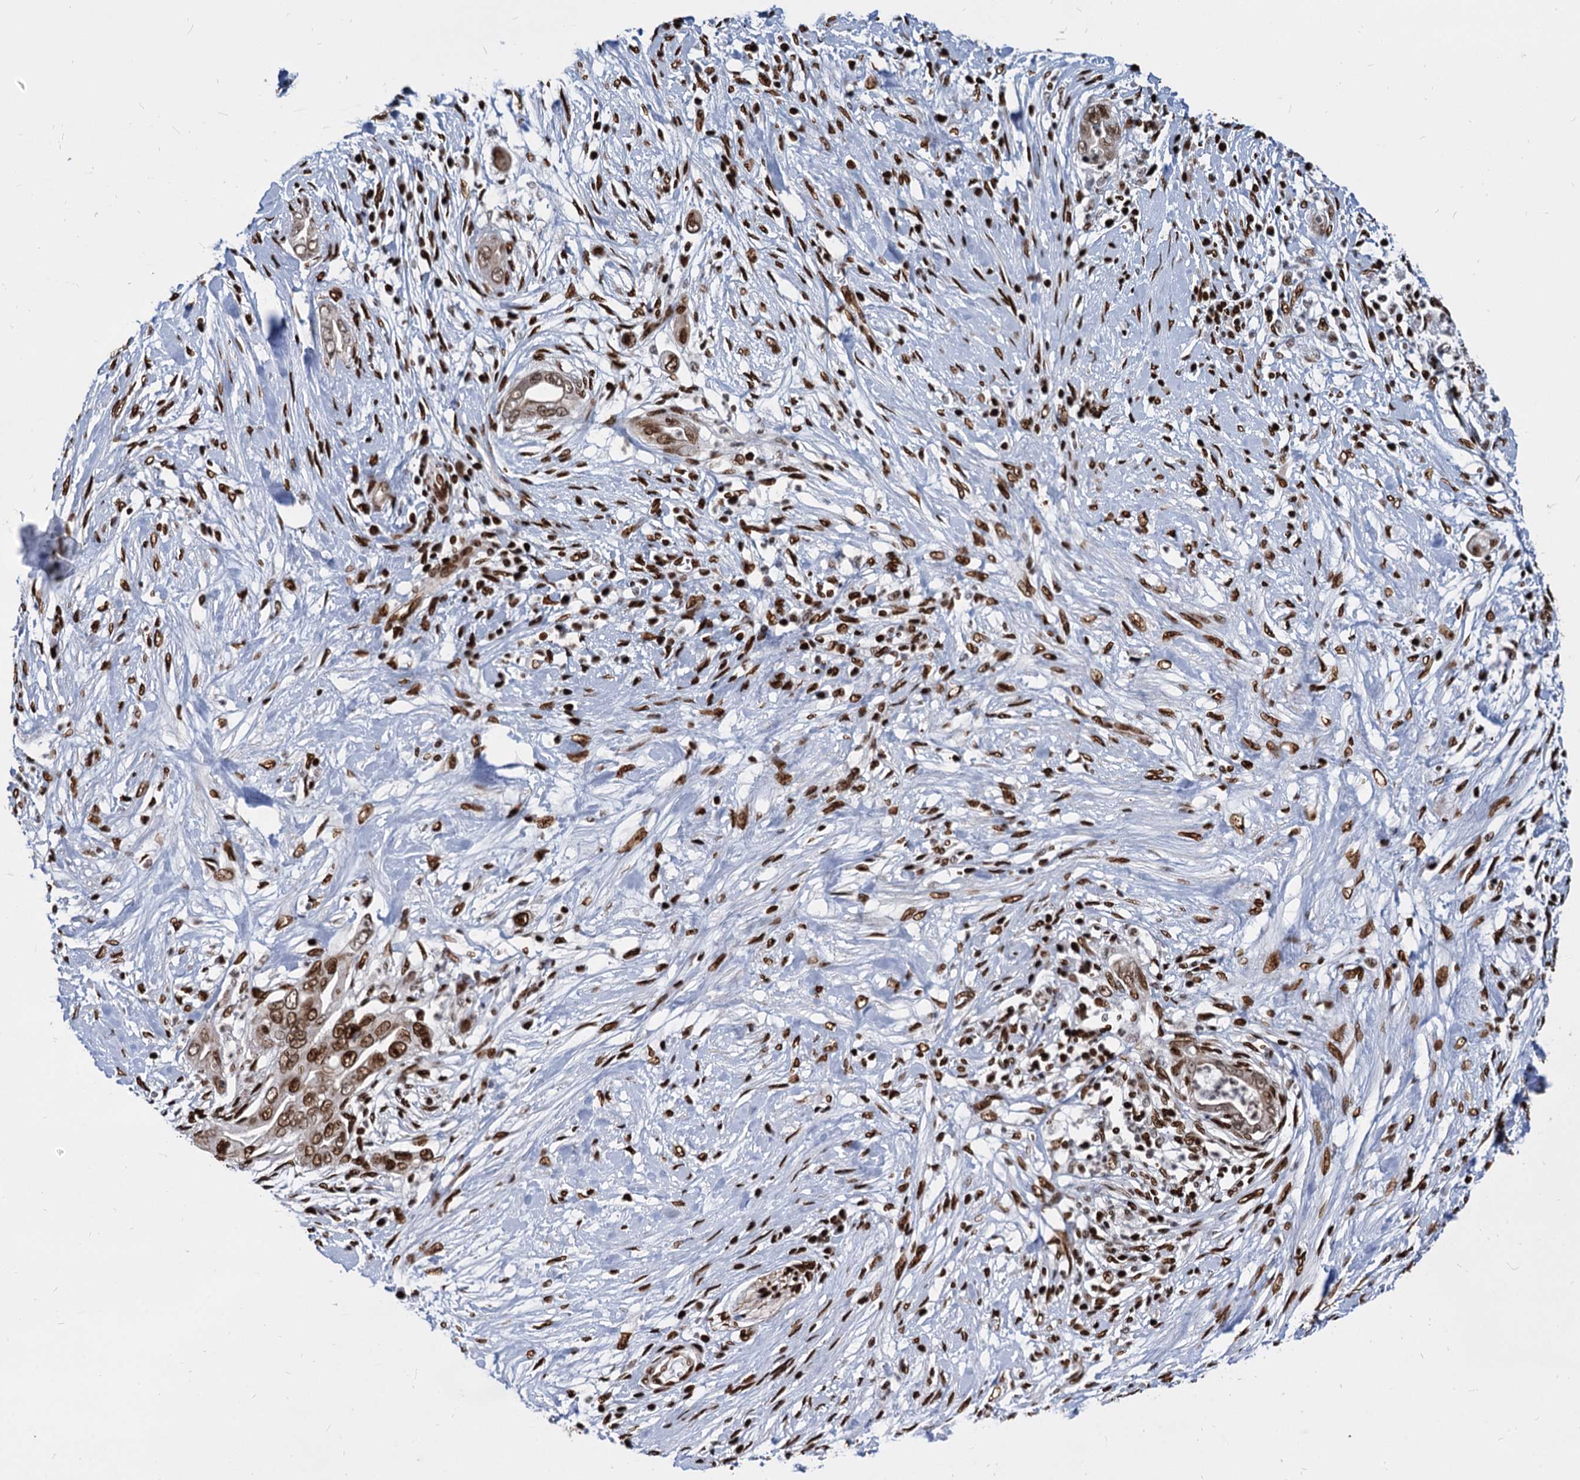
{"staining": {"intensity": "strong", "quantity": ">75%", "location": "nuclear"}, "tissue": "pancreatic cancer", "cell_type": "Tumor cells", "image_type": "cancer", "snomed": [{"axis": "morphology", "description": "Adenocarcinoma, NOS"}, {"axis": "topography", "description": "Pancreas"}], "caption": "Immunohistochemical staining of pancreatic adenocarcinoma exhibits strong nuclear protein expression in about >75% of tumor cells.", "gene": "MECP2", "patient": {"sex": "male", "age": 75}}